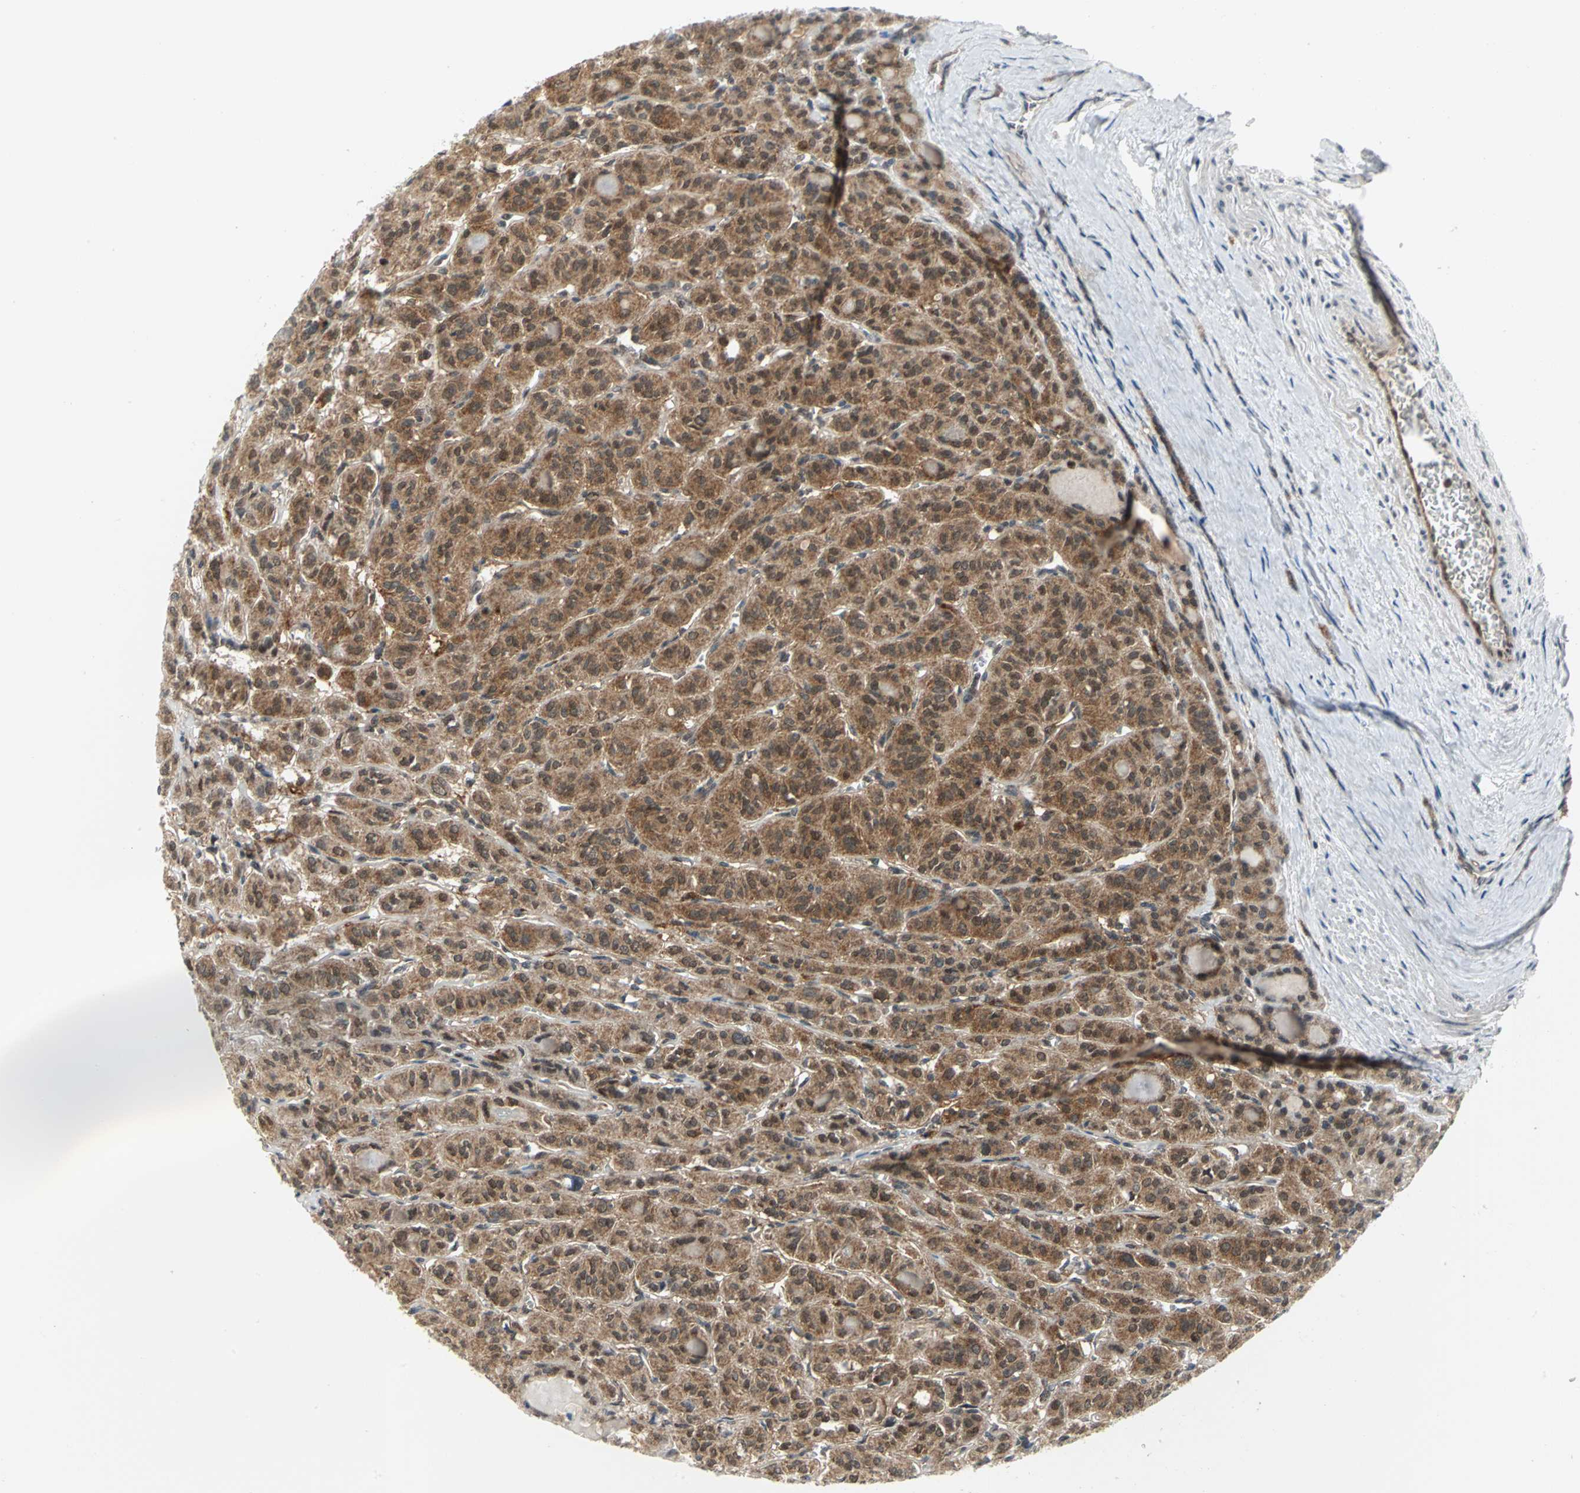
{"staining": {"intensity": "moderate", "quantity": ">75%", "location": "cytoplasmic/membranous"}, "tissue": "thyroid cancer", "cell_type": "Tumor cells", "image_type": "cancer", "snomed": [{"axis": "morphology", "description": "Follicular adenoma carcinoma, NOS"}, {"axis": "topography", "description": "Thyroid gland"}], "caption": "Approximately >75% of tumor cells in human thyroid cancer display moderate cytoplasmic/membranous protein positivity as visualized by brown immunohistochemical staining.", "gene": "PSMA4", "patient": {"sex": "female", "age": 71}}